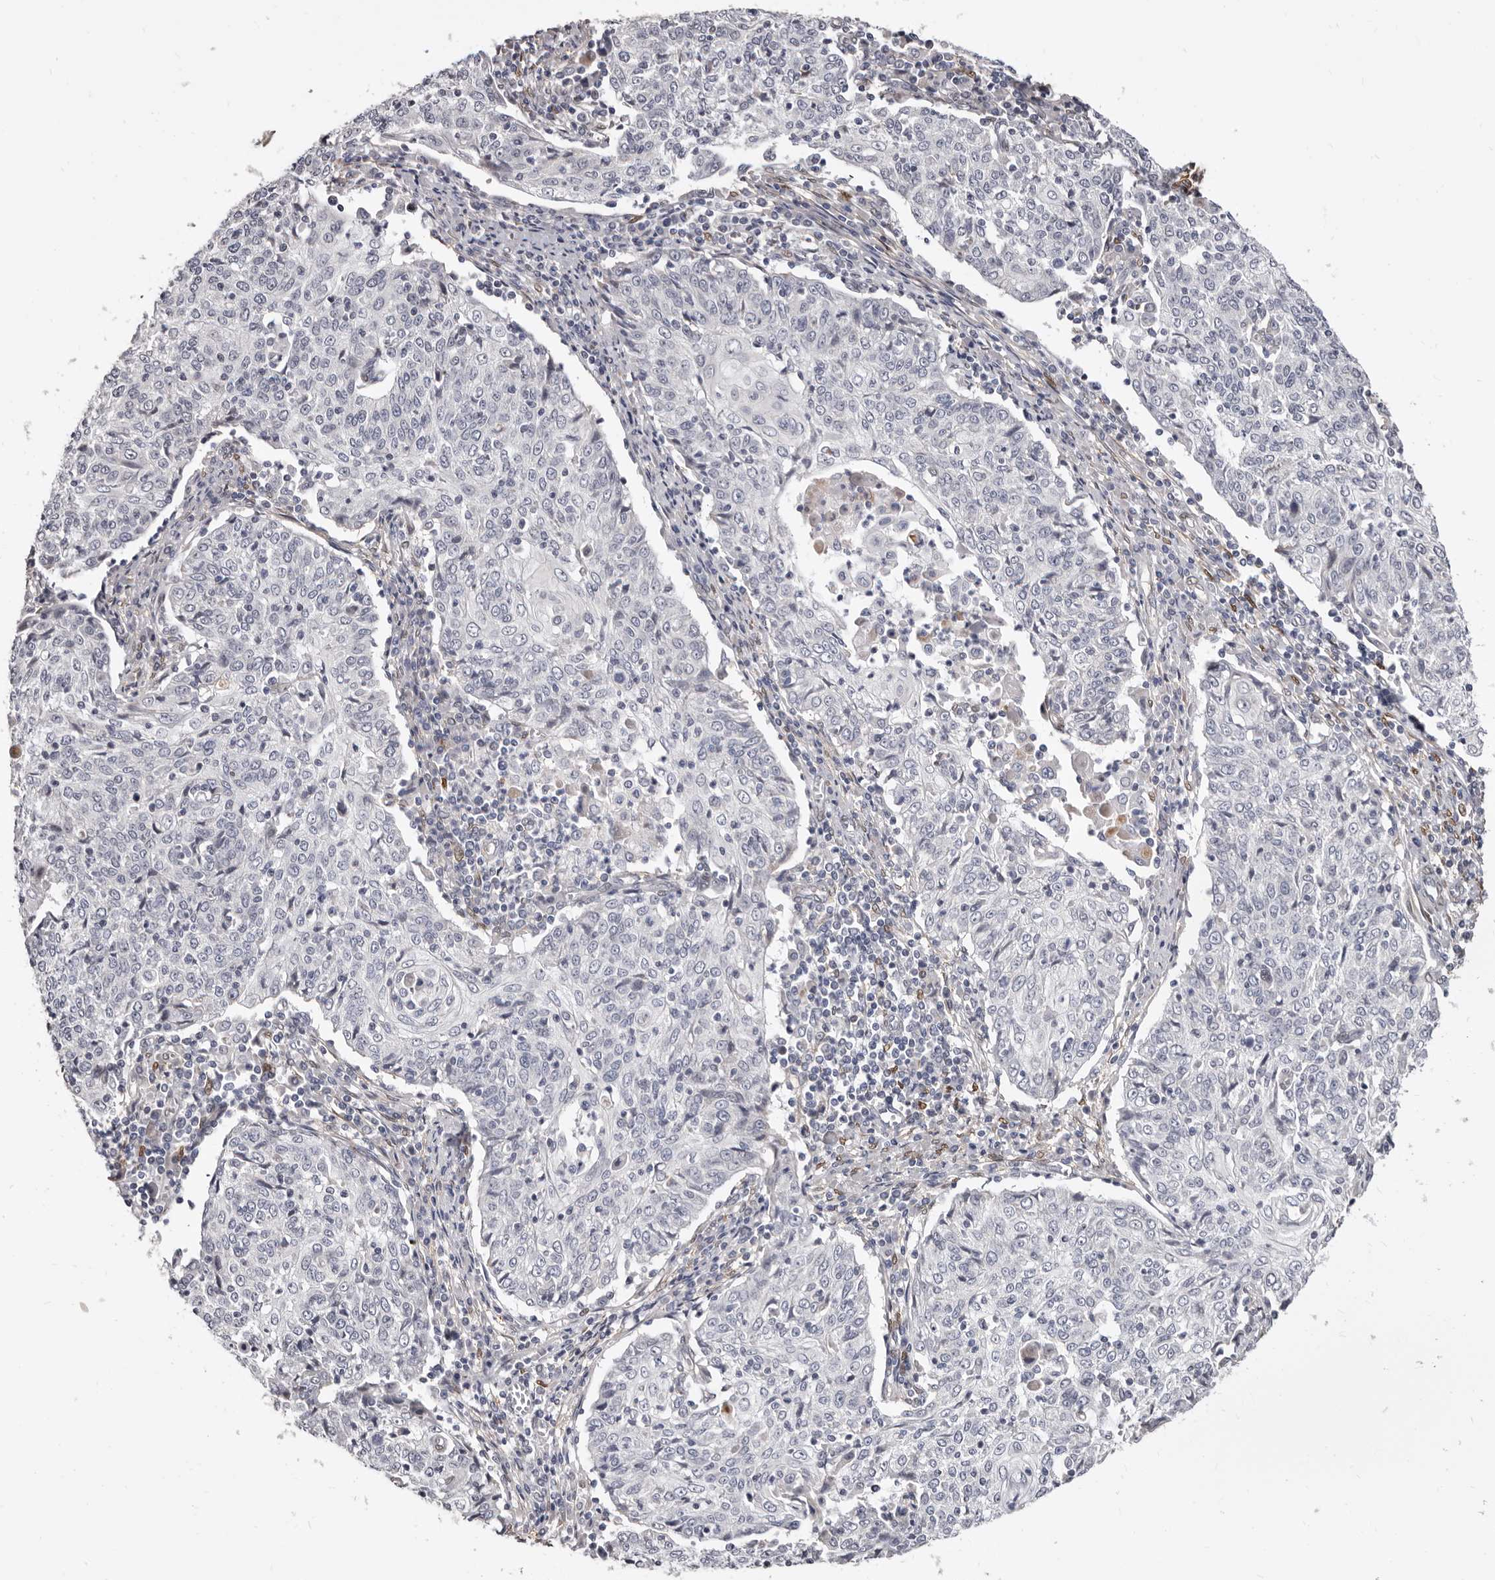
{"staining": {"intensity": "negative", "quantity": "none", "location": "none"}, "tissue": "cervical cancer", "cell_type": "Tumor cells", "image_type": "cancer", "snomed": [{"axis": "morphology", "description": "Squamous cell carcinoma, NOS"}, {"axis": "topography", "description": "Cervix"}], "caption": "Immunohistochemical staining of cervical squamous cell carcinoma exhibits no significant positivity in tumor cells.", "gene": "KHDRBS2", "patient": {"sex": "female", "age": 48}}